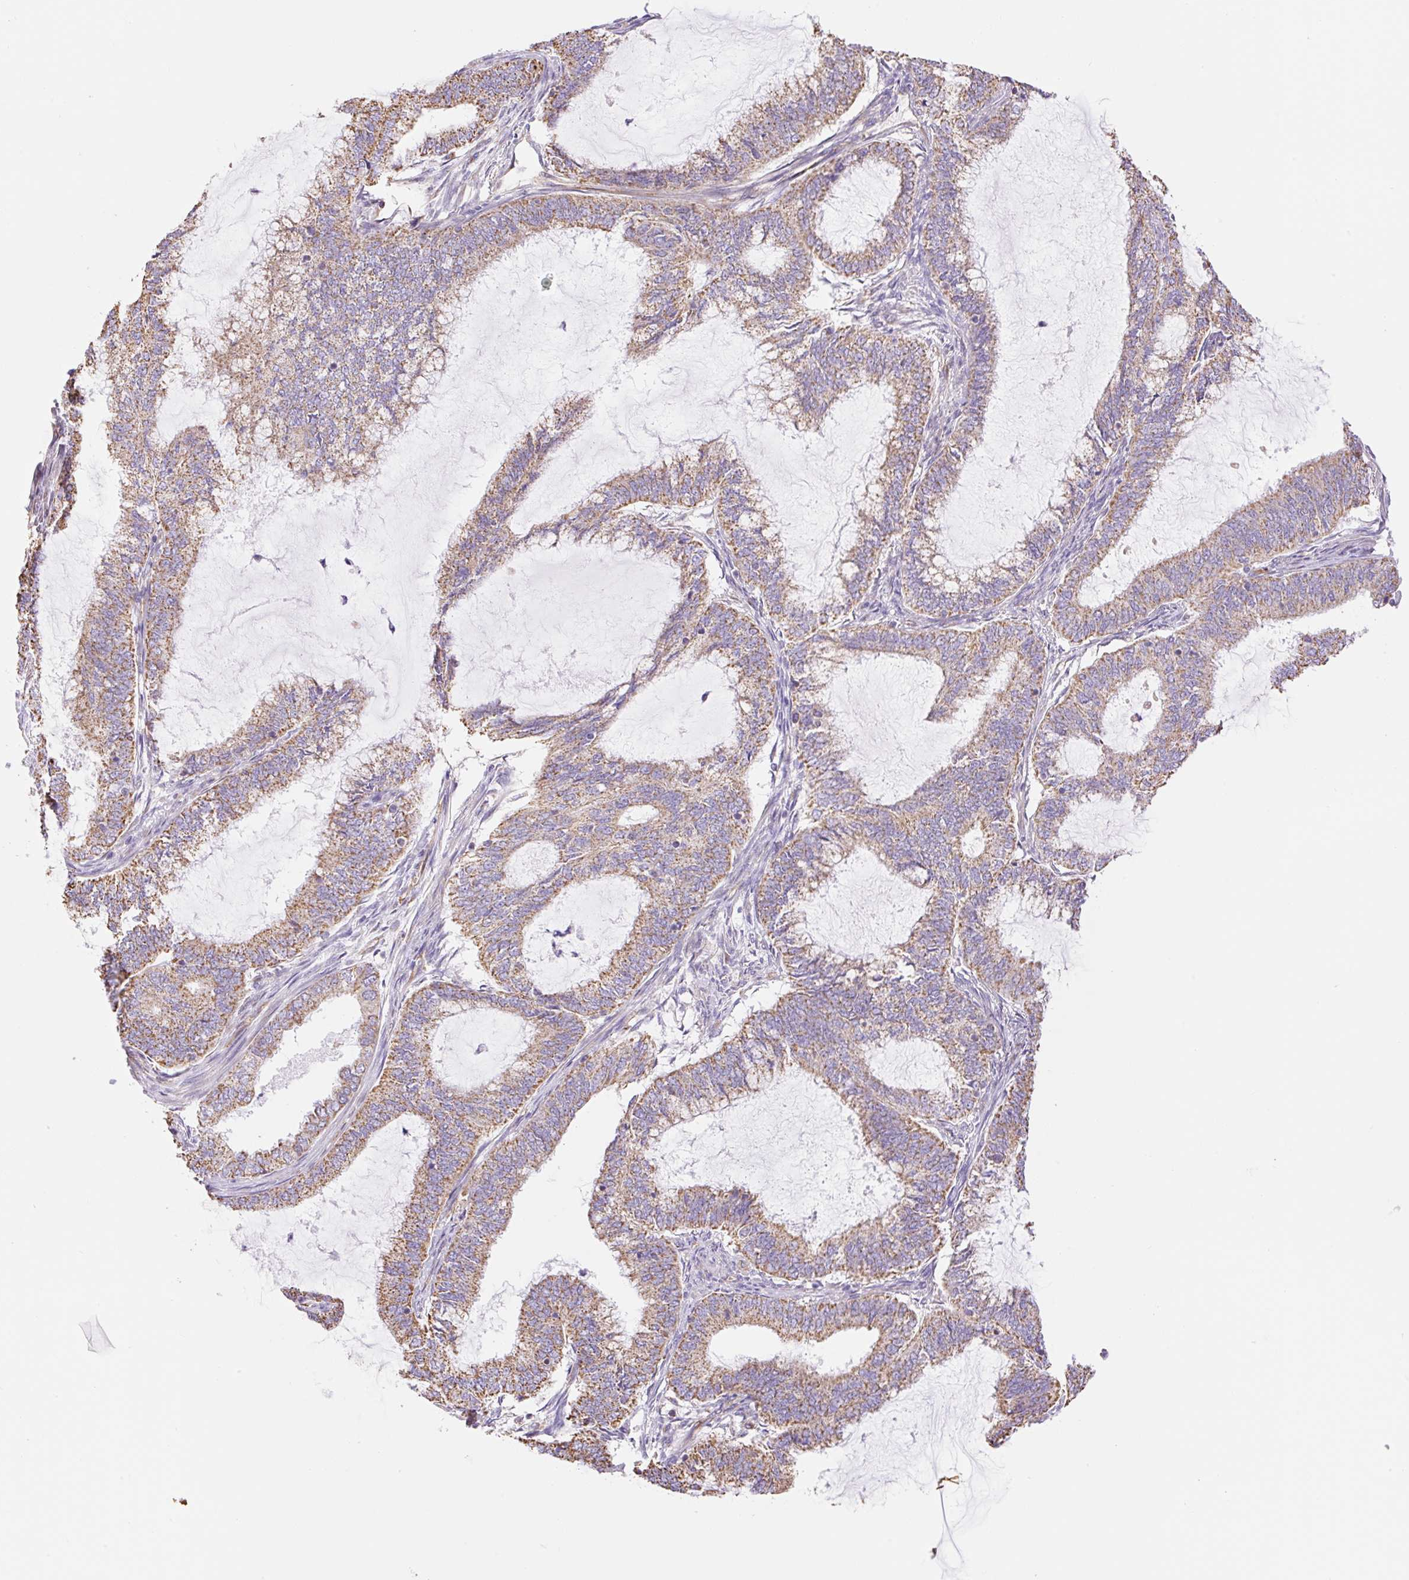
{"staining": {"intensity": "moderate", "quantity": ">75%", "location": "cytoplasmic/membranous"}, "tissue": "endometrial cancer", "cell_type": "Tumor cells", "image_type": "cancer", "snomed": [{"axis": "morphology", "description": "Adenocarcinoma, NOS"}, {"axis": "topography", "description": "Endometrium"}], "caption": "Immunohistochemical staining of adenocarcinoma (endometrial) displays moderate cytoplasmic/membranous protein positivity in about >75% of tumor cells.", "gene": "ESAM", "patient": {"sex": "female", "age": 51}}